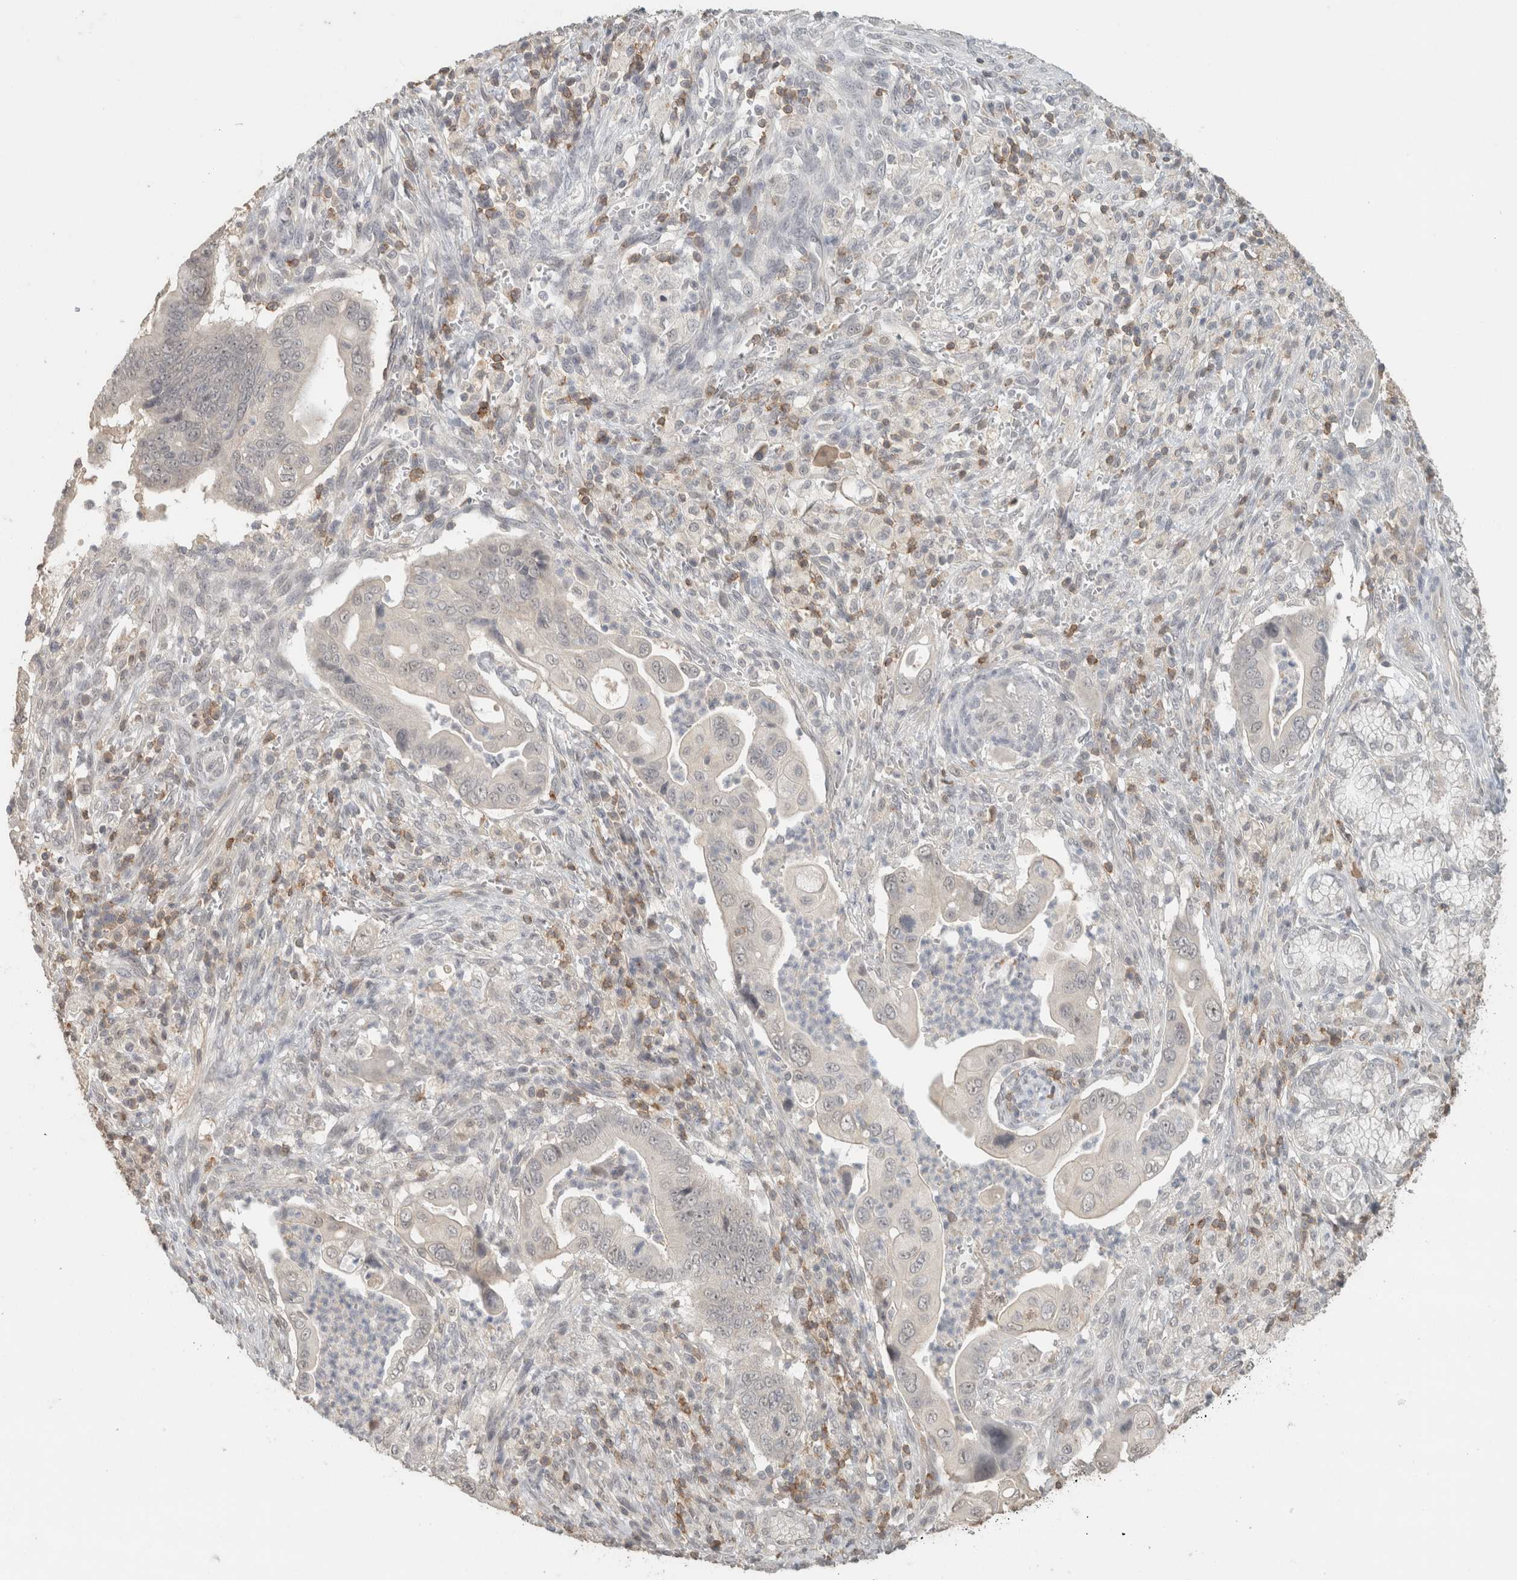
{"staining": {"intensity": "negative", "quantity": "none", "location": "none"}, "tissue": "pancreatic cancer", "cell_type": "Tumor cells", "image_type": "cancer", "snomed": [{"axis": "morphology", "description": "Adenocarcinoma, NOS"}, {"axis": "topography", "description": "Pancreas"}], "caption": "Tumor cells are negative for brown protein staining in pancreatic adenocarcinoma.", "gene": "TRAT1", "patient": {"sex": "male", "age": 78}}